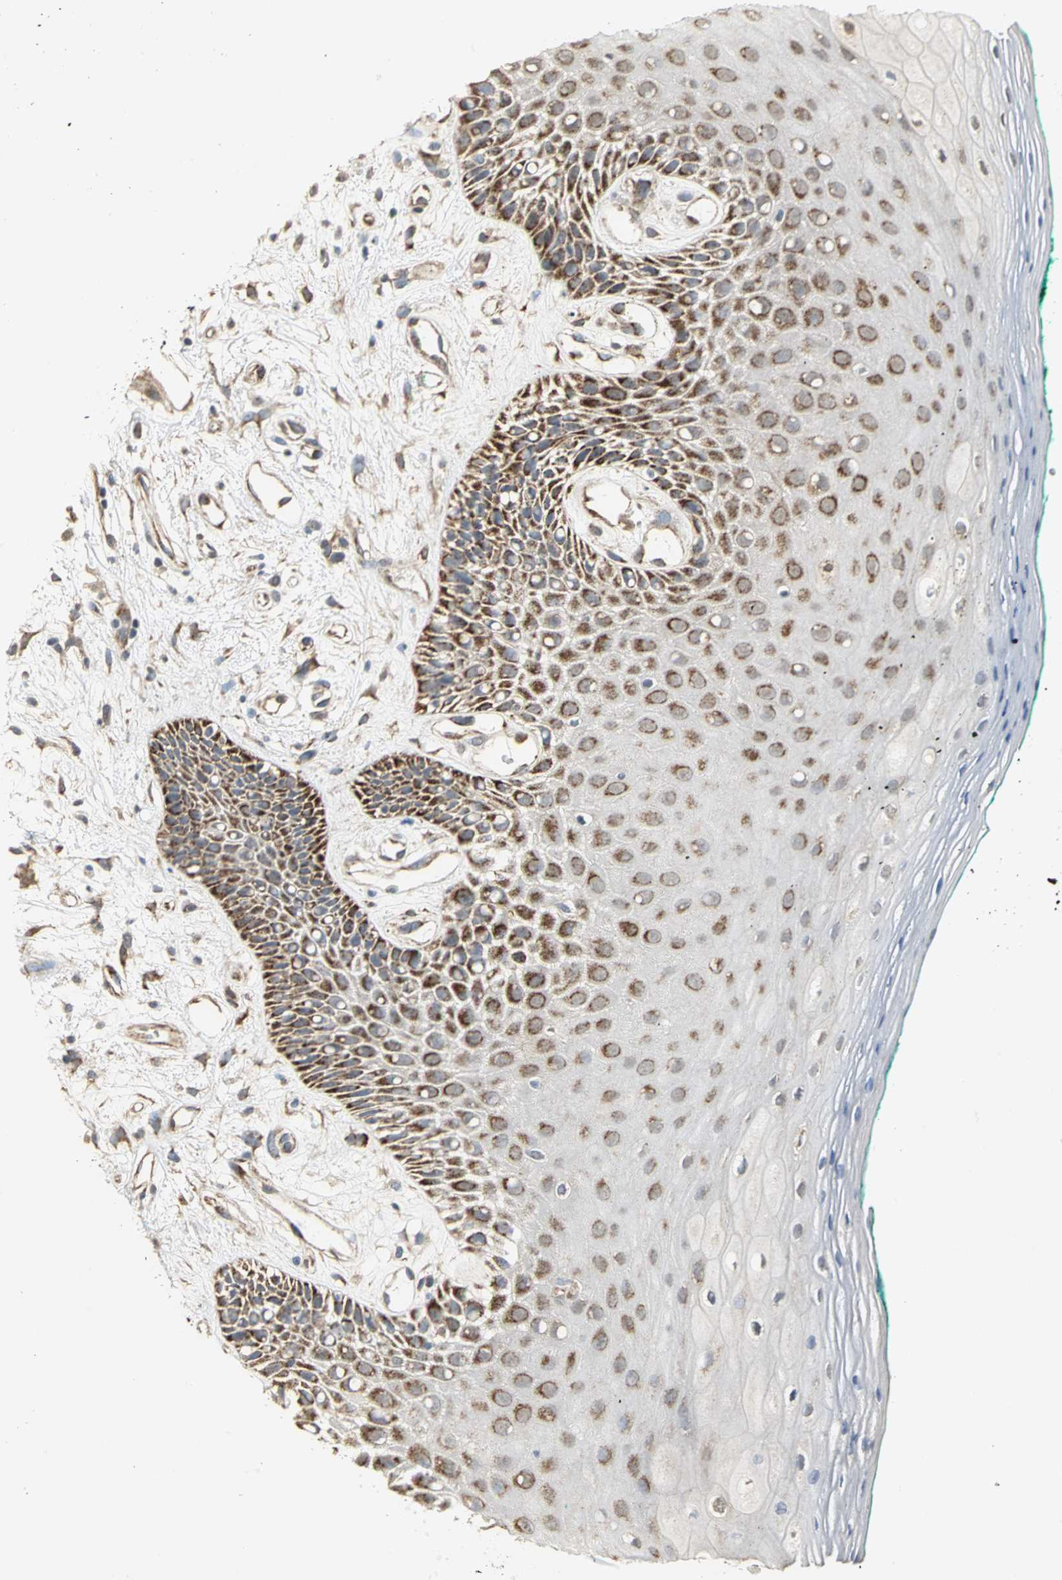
{"staining": {"intensity": "moderate", "quantity": ">75%", "location": "cytoplasmic/membranous"}, "tissue": "oral mucosa", "cell_type": "Squamous epithelial cells", "image_type": "normal", "snomed": [{"axis": "morphology", "description": "Normal tissue, NOS"}, {"axis": "morphology", "description": "Squamous cell carcinoma, NOS"}, {"axis": "topography", "description": "Skeletal muscle"}, {"axis": "topography", "description": "Oral tissue"}, {"axis": "topography", "description": "Head-Neck"}], "caption": "Protein staining of unremarkable oral mucosa exhibits moderate cytoplasmic/membranous staining in about >75% of squamous epithelial cells. Using DAB (brown) and hematoxylin (blue) stains, captured at high magnification using brightfield microscopy.", "gene": "NDUFB5", "patient": {"sex": "female", "age": 84}}